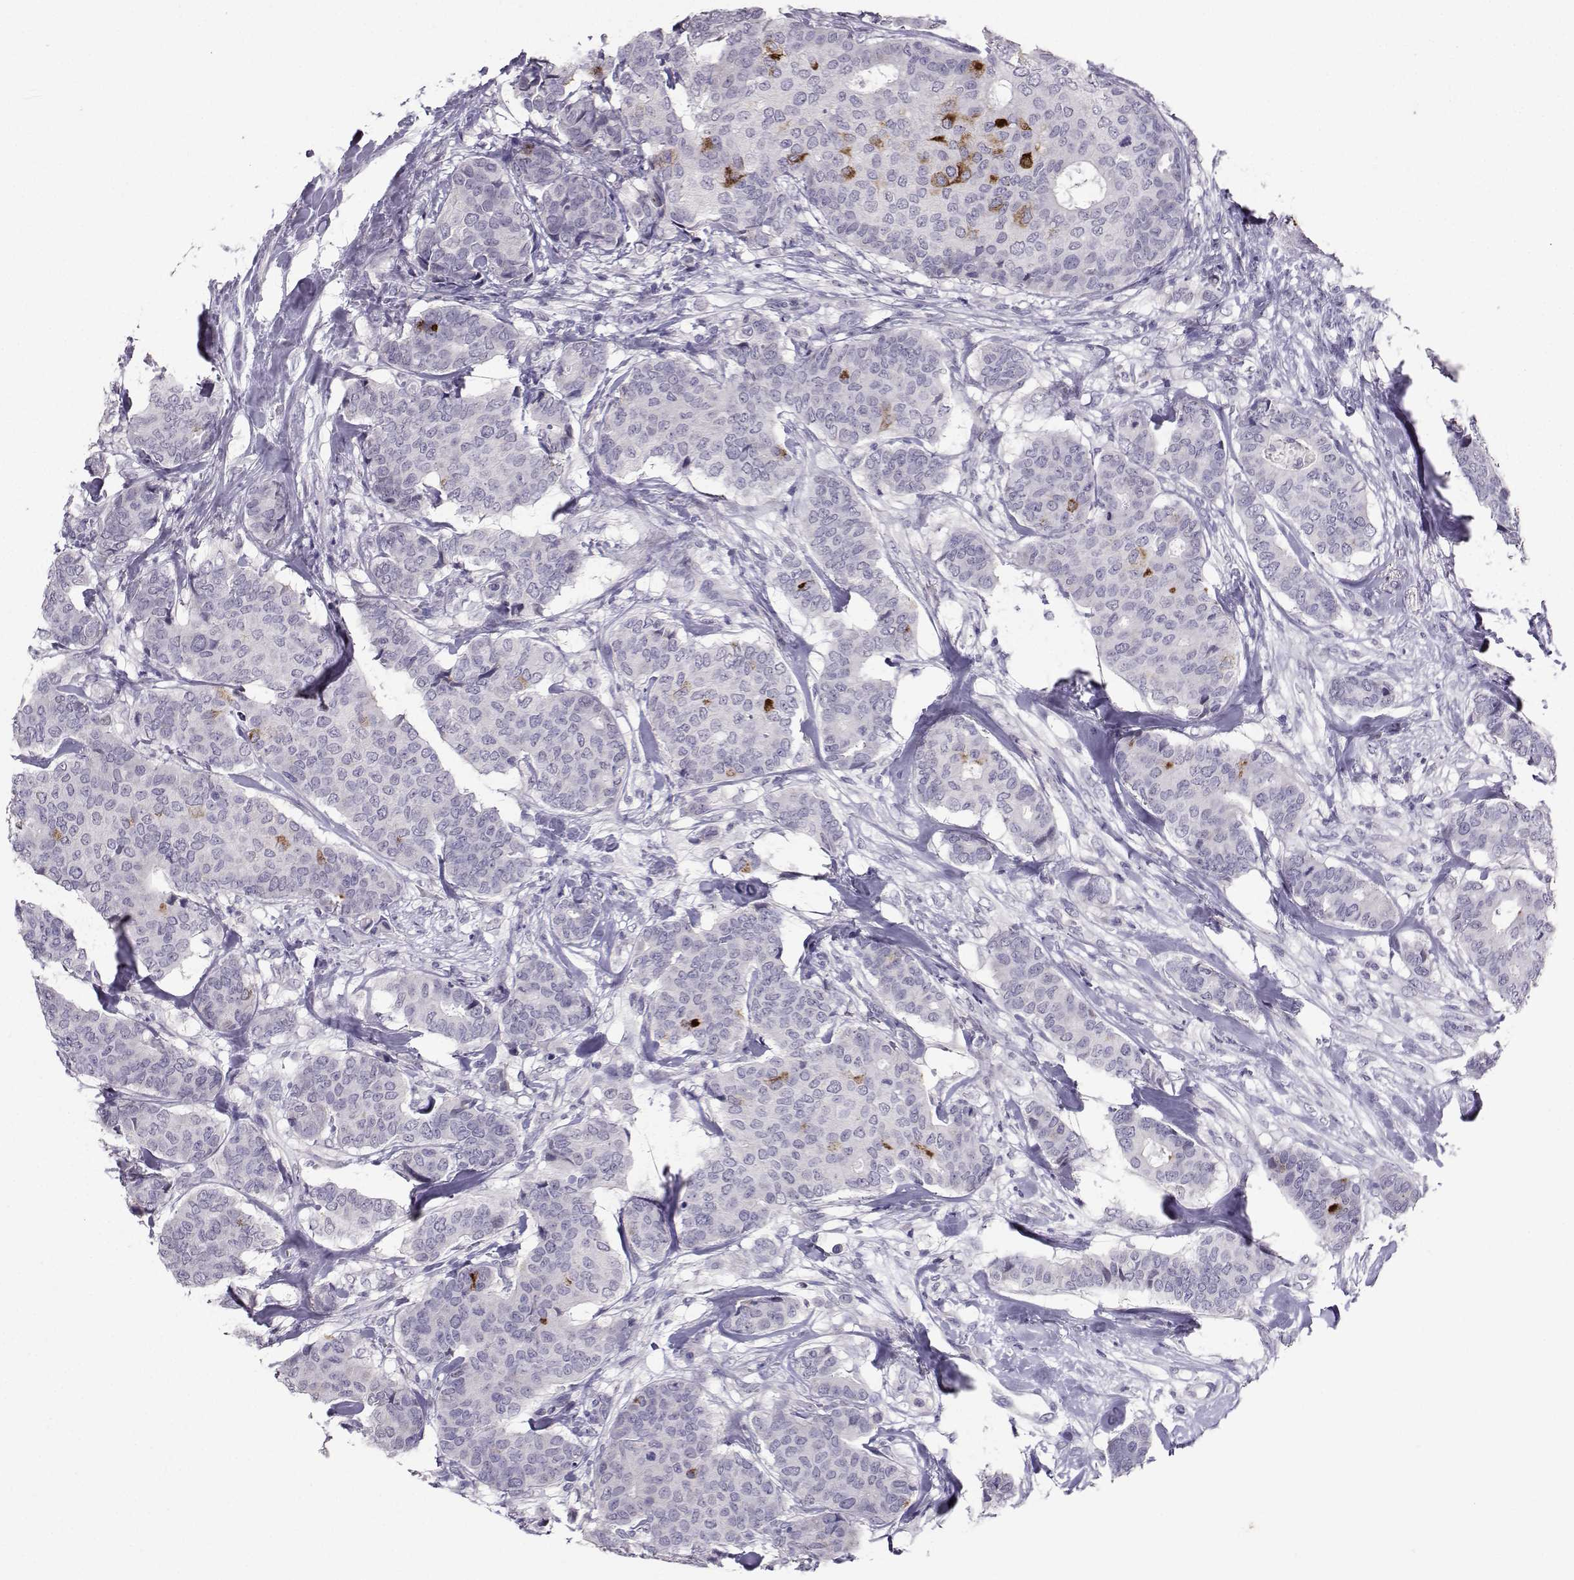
{"staining": {"intensity": "moderate", "quantity": "<25%", "location": "cytoplasmic/membranous"}, "tissue": "breast cancer", "cell_type": "Tumor cells", "image_type": "cancer", "snomed": [{"axis": "morphology", "description": "Duct carcinoma"}, {"axis": "topography", "description": "Breast"}], "caption": "Immunohistochemistry (IHC) micrograph of neoplastic tissue: breast infiltrating ductal carcinoma stained using immunohistochemistry (IHC) displays low levels of moderate protein expression localized specifically in the cytoplasmic/membranous of tumor cells, appearing as a cytoplasmic/membranous brown color.", "gene": "CARTPT", "patient": {"sex": "female", "age": 75}}